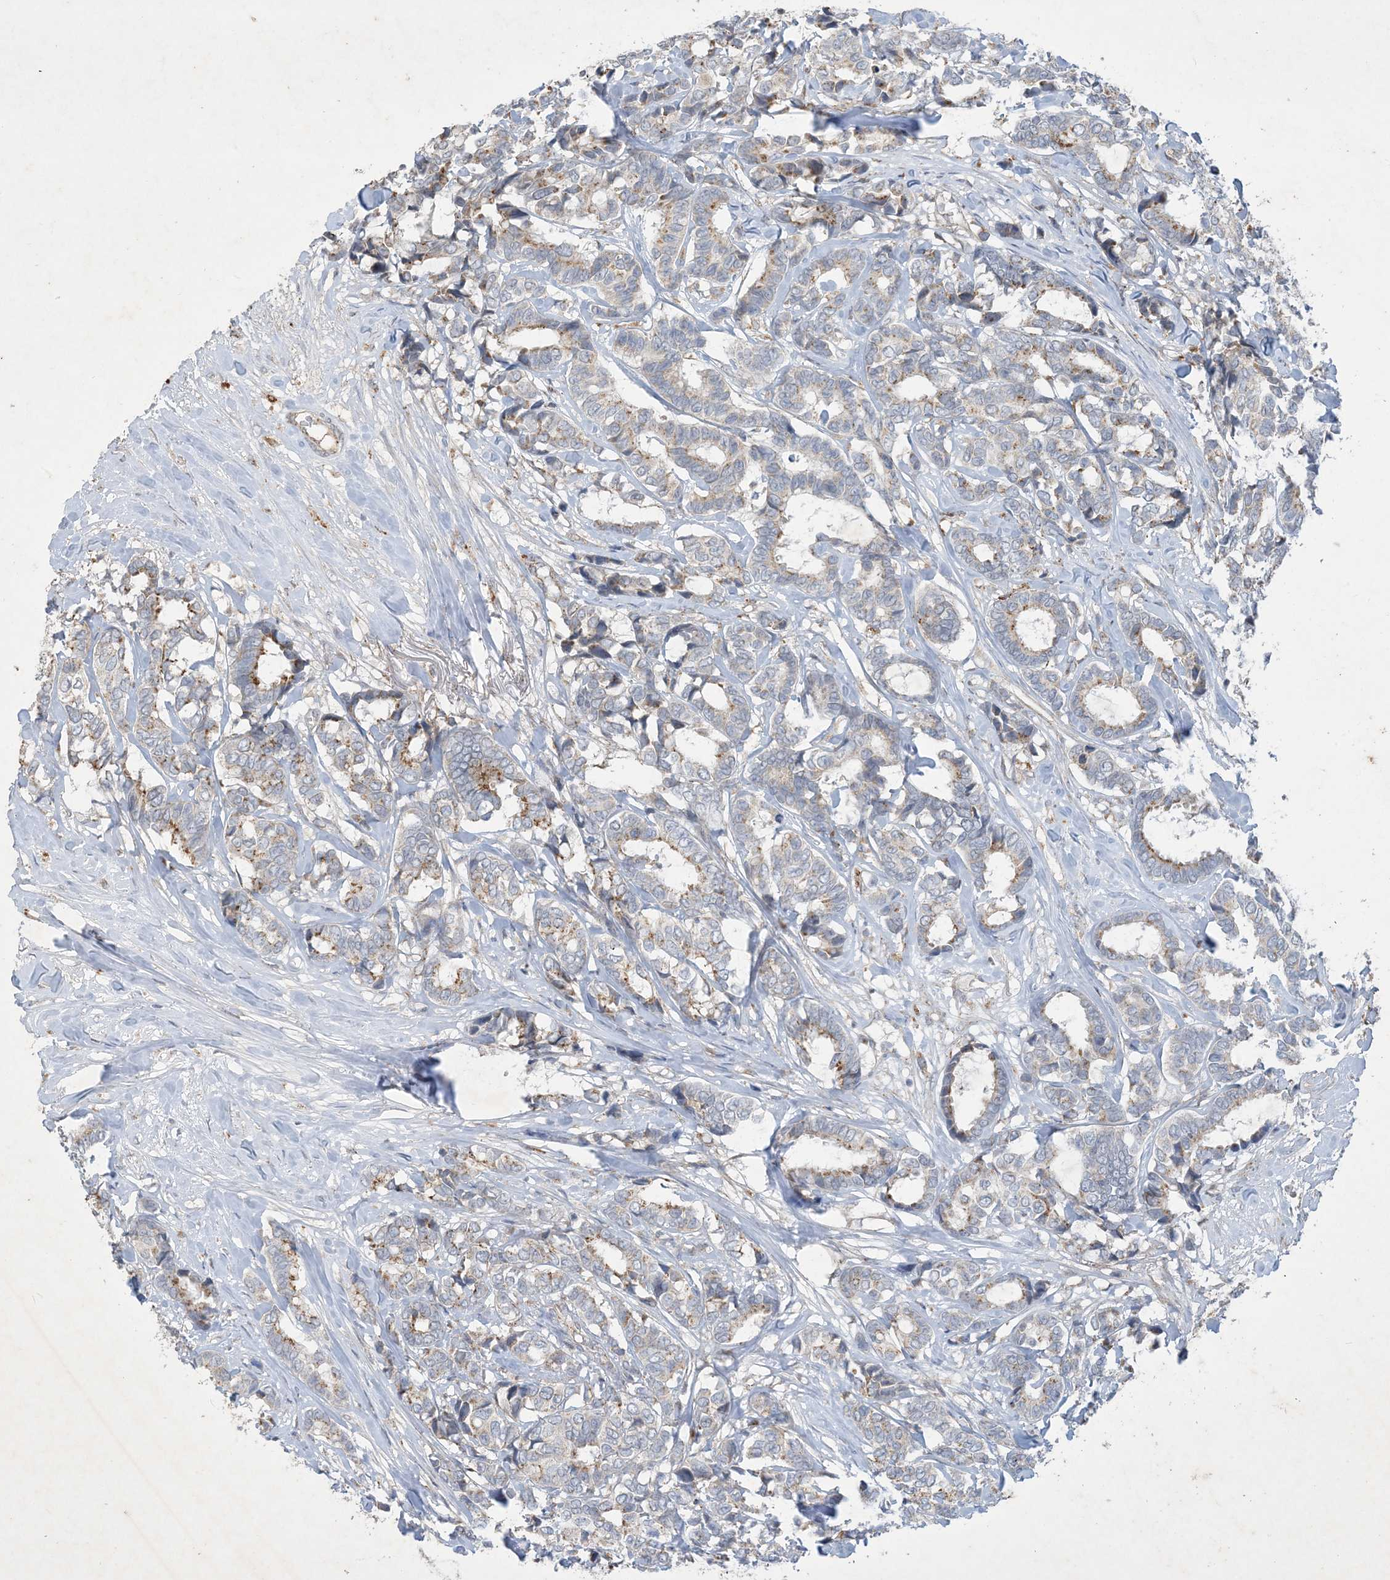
{"staining": {"intensity": "moderate", "quantity": "25%-75%", "location": "cytoplasmic/membranous"}, "tissue": "breast cancer", "cell_type": "Tumor cells", "image_type": "cancer", "snomed": [{"axis": "morphology", "description": "Duct carcinoma"}, {"axis": "topography", "description": "Breast"}], "caption": "Protein expression analysis of human breast intraductal carcinoma reveals moderate cytoplasmic/membranous staining in approximately 25%-75% of tumor cells. The protein is stained brown, and the nuclei are stained in blue (DAB (3,3'-diaminobenzidine) IHC with brightfield microscopy, high magnification).", "gene": "MRPS18A", "patient": {"sex": "female", "age": 87}}